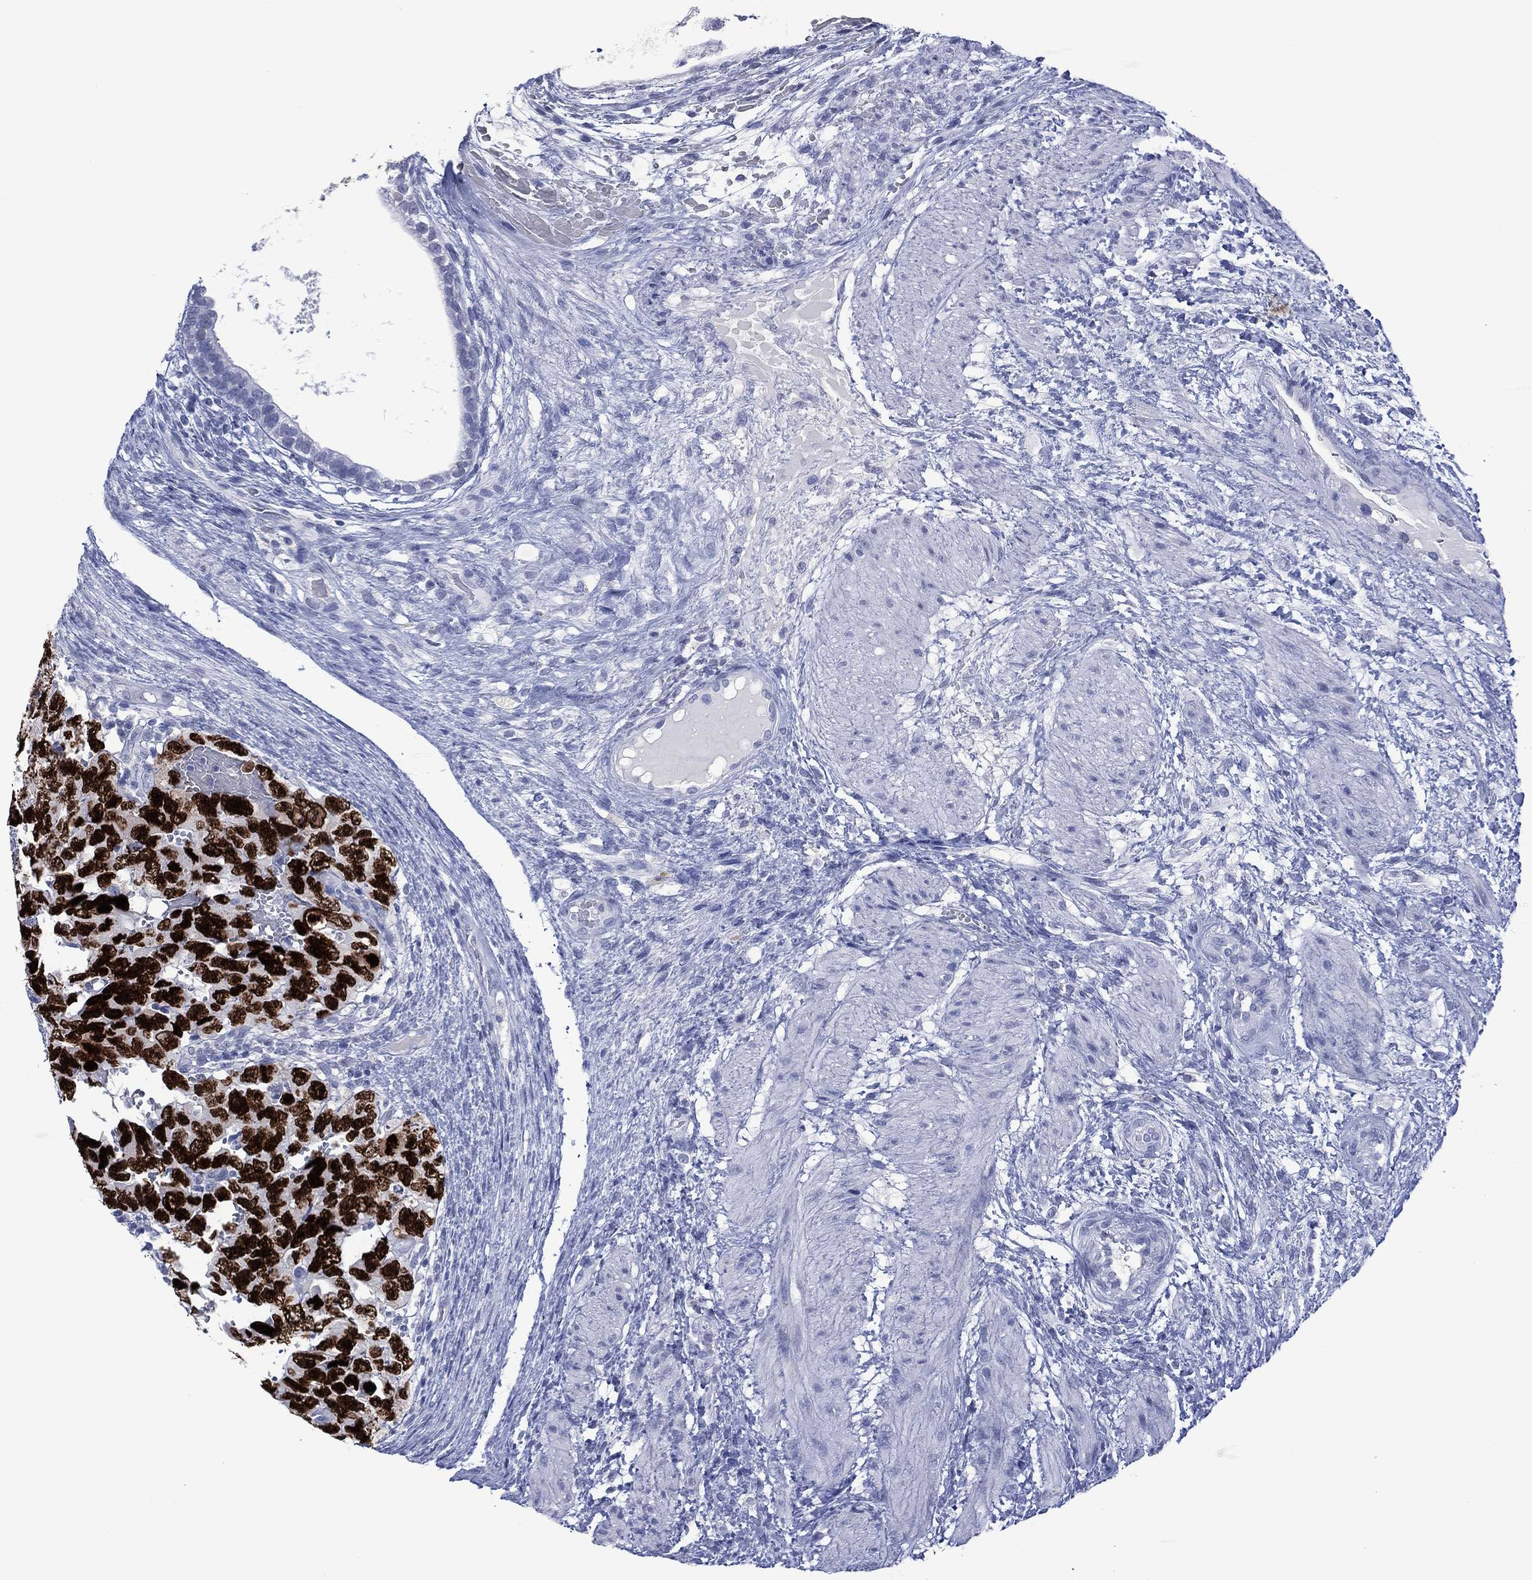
{"staining": {"intensity": "strong", "quantity": ">75%", "location": "nuclear"}, "tissue": "testis cancer", "cell_type": "Tumor cells", "image_type": "cancer", "snomed": [{"axis": "morphology", "description": "Normal tissue, NOS"}, {"axis": "morphology", "description": "Carcinoma, Embryonal, NOS"}, {"axis": "topography", "description": "Testis"}, {"axis": "topography", "description": "Epididymis"}], "caption": "Tumor cells exhibit high levels of strong nuclear positivity in approximately >75% of cells in testis cancer (embryonal carcinoma).", "gene": "UTF1", "patient": {"sex": "male", "age": 24}}